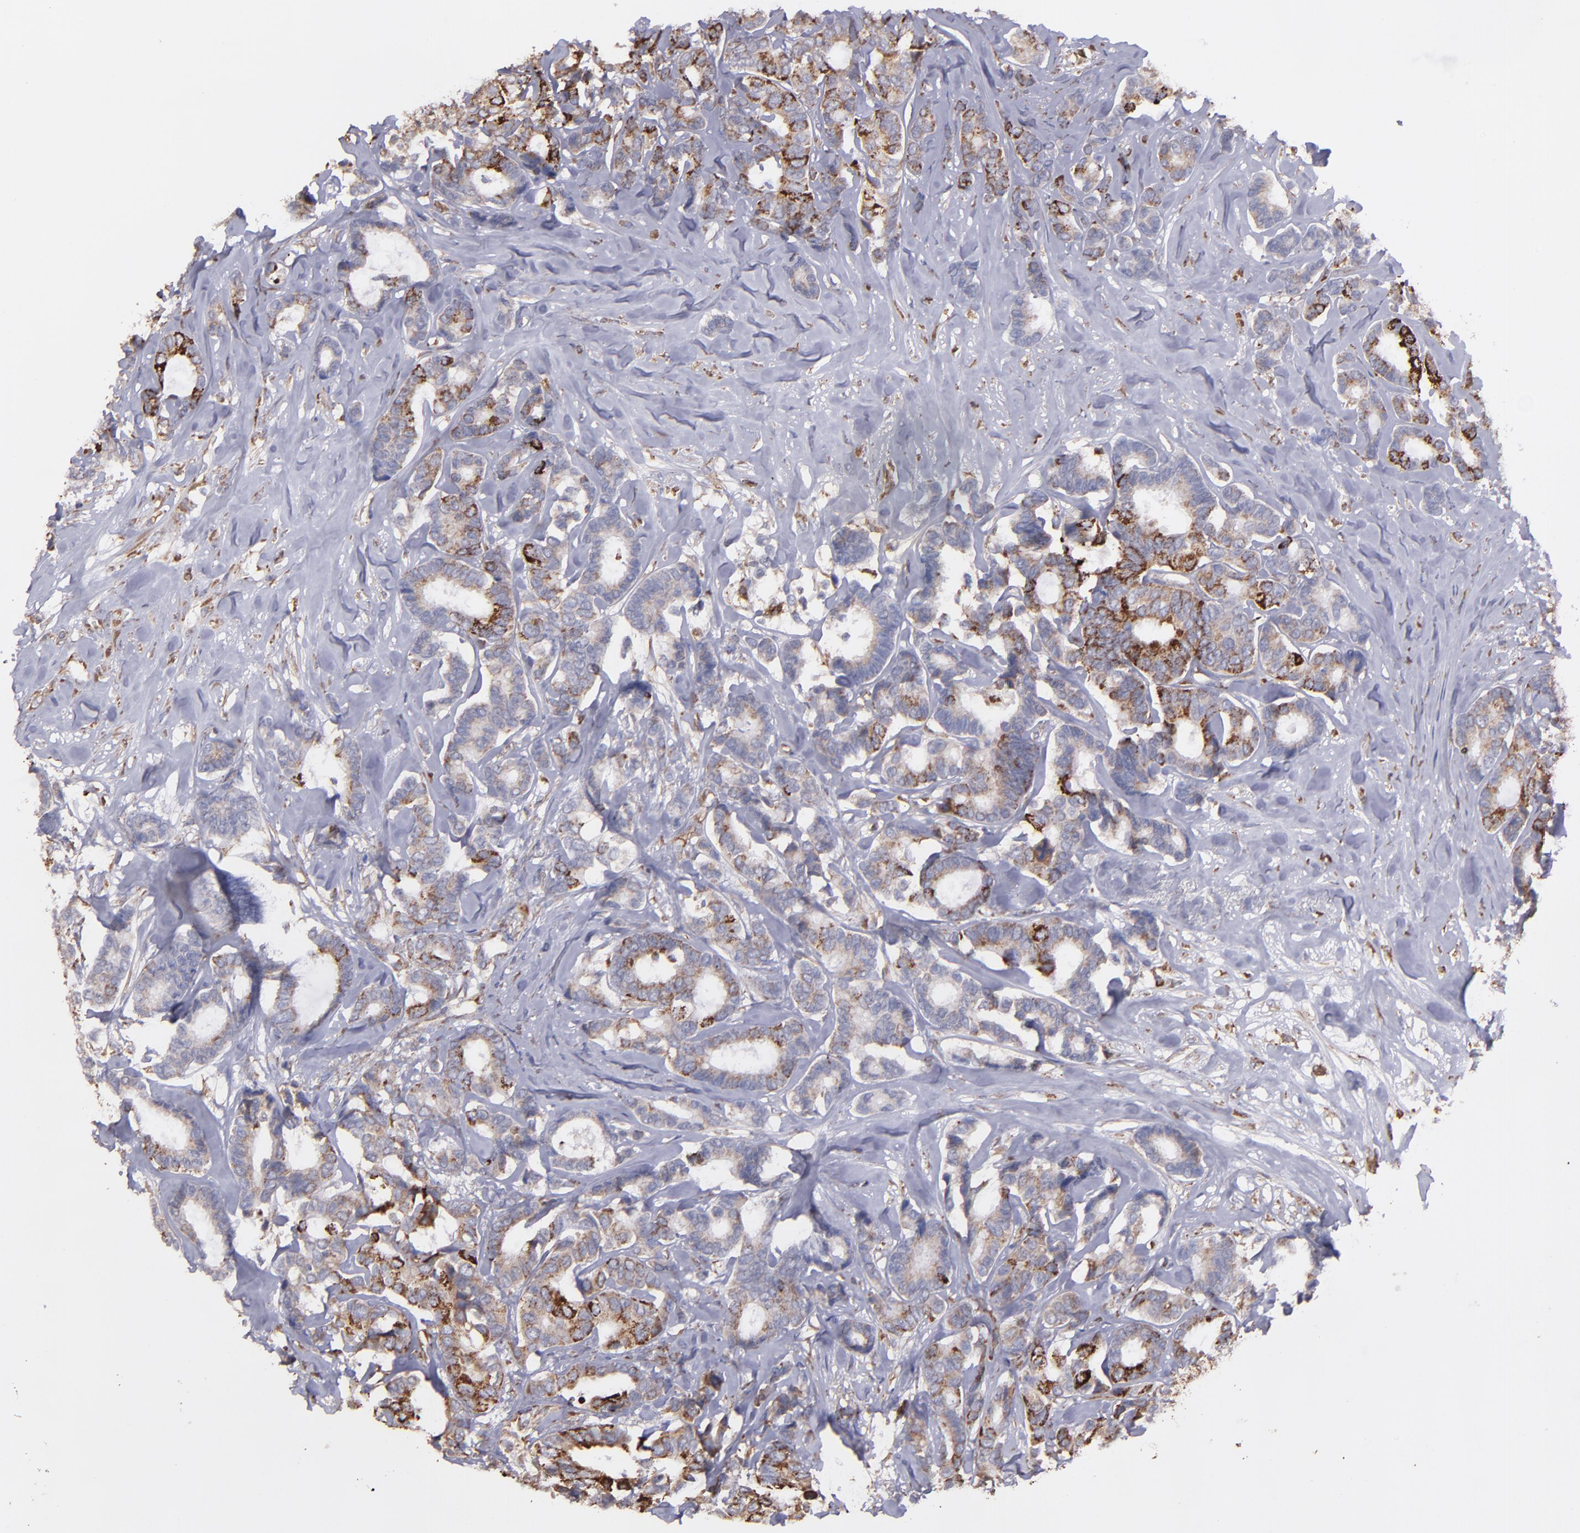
{"staining": {"intensity": "moderate", "quantity": ">75%", "location": "cytoplasmic/membranous"}, "tissue": "breast cancer", "cell_type": "Tumor cells", "image_type": "cancer", "snomed": [{"axis": "morphology", "description": "Duct carcinoma"}, {"axis": "topography", "description": "Breast"}], "caption": "Approximately >75% of tumor cells in human breast invasive ductal carcinoma demonstrate moderate cytoplasmic/membranous protein expression as visualized by brown immunohistochemical staining.", "gene": "MAOB", "patient": {"sex": "female", "age": 87}}